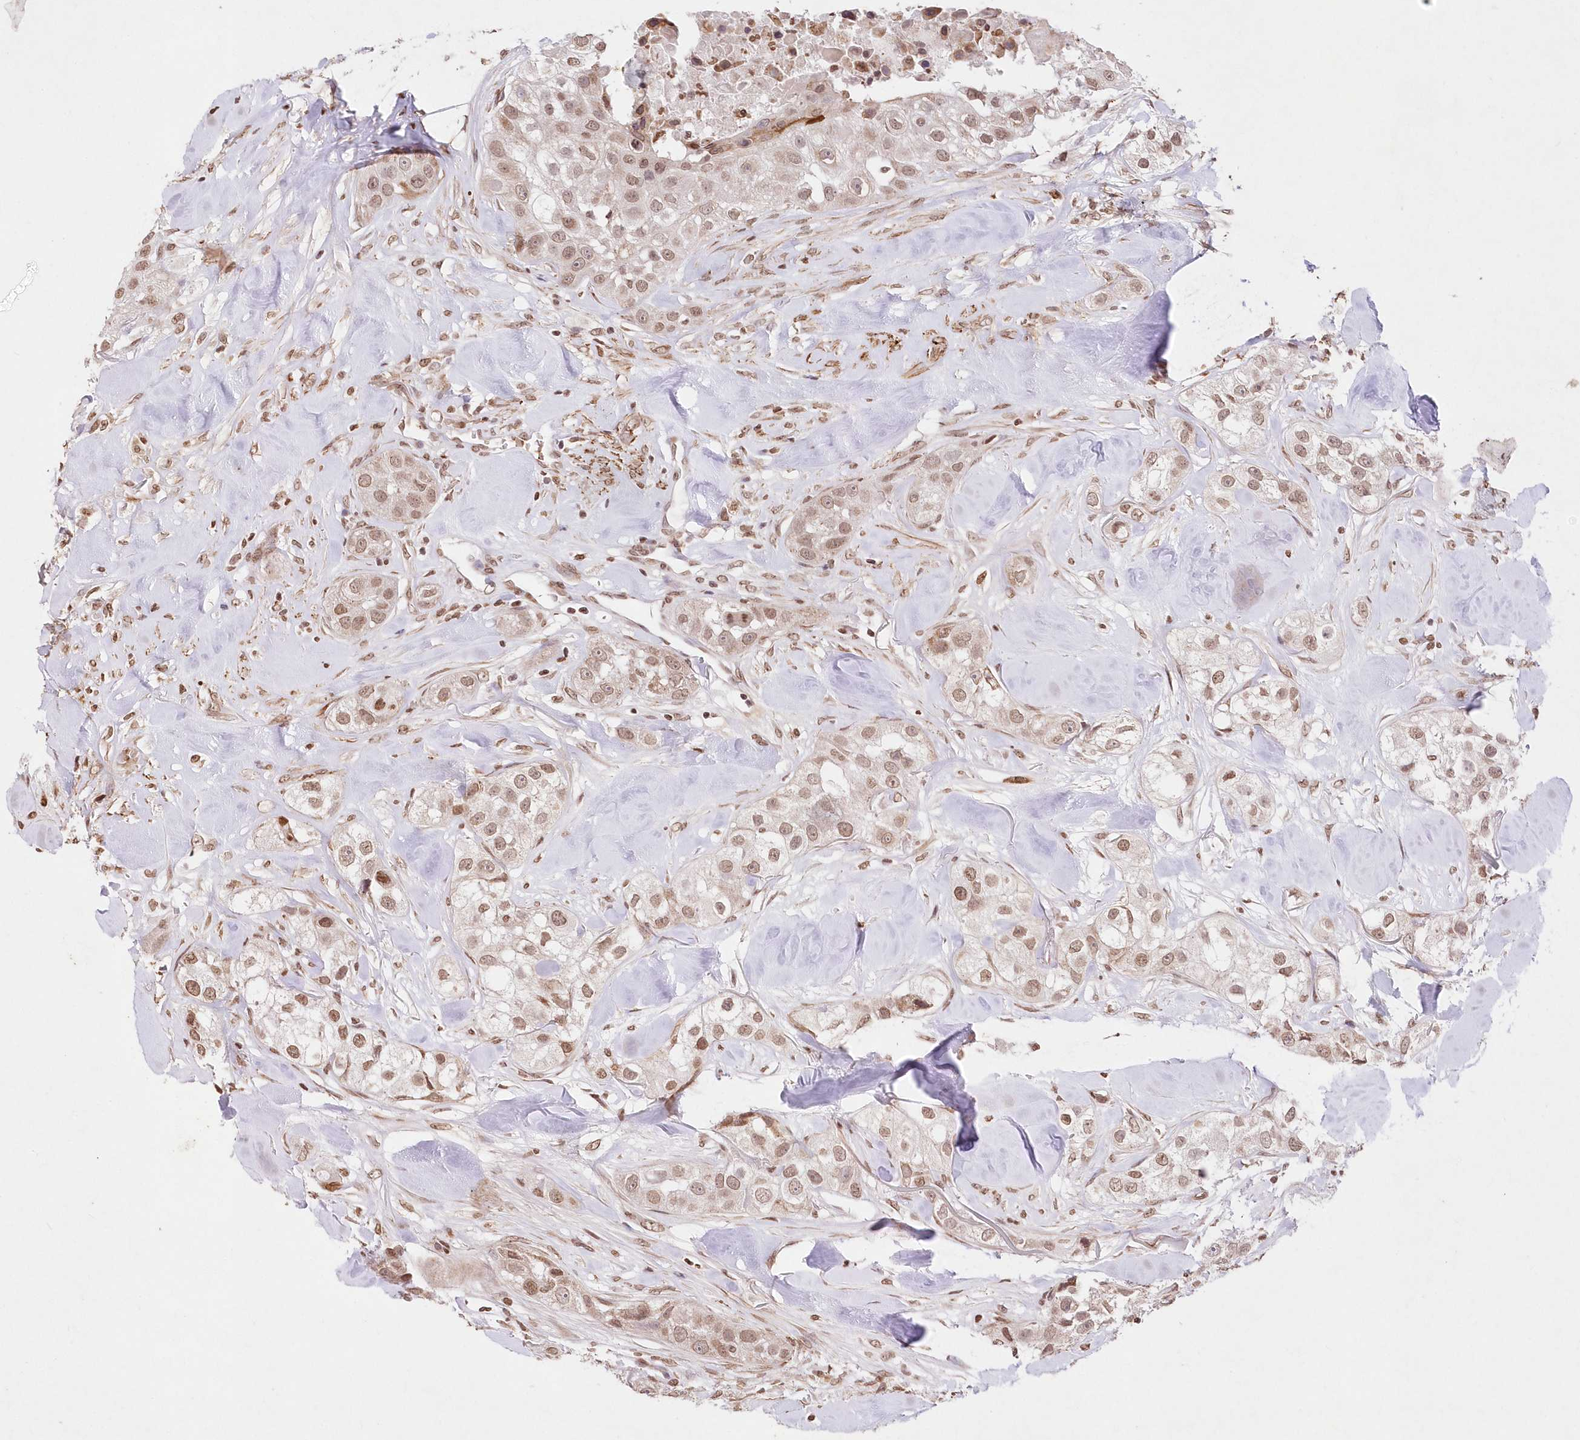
{"staining": {"intensity": "moderate", "quantity": "<25%", "location": "cytoplasmic/membranous,nuclear"}, "tissue": "head and neck cancer", "cell_type": "Tumor cells", "image_type": "cancer", "snomed": [{"axis": "morphology", "description": "Normal tissue, NOS"}, {"axis": "morphology", "description": "Squamous cell carcinoma, NOS"}, {"axis": "topography", "description": "Skeletal muscle"}, {"axis": "topography", "description": "Head-Neck"}], "caption": "IHC of human squamous cell carcinoma (head and neck) demonstrates low levels of moderate cytoplasmic/membranous and nuclear staining in approximately <25% of tumor cells.", "gene": "RBM27", "patient": {"sex": "male", "age": 51}}